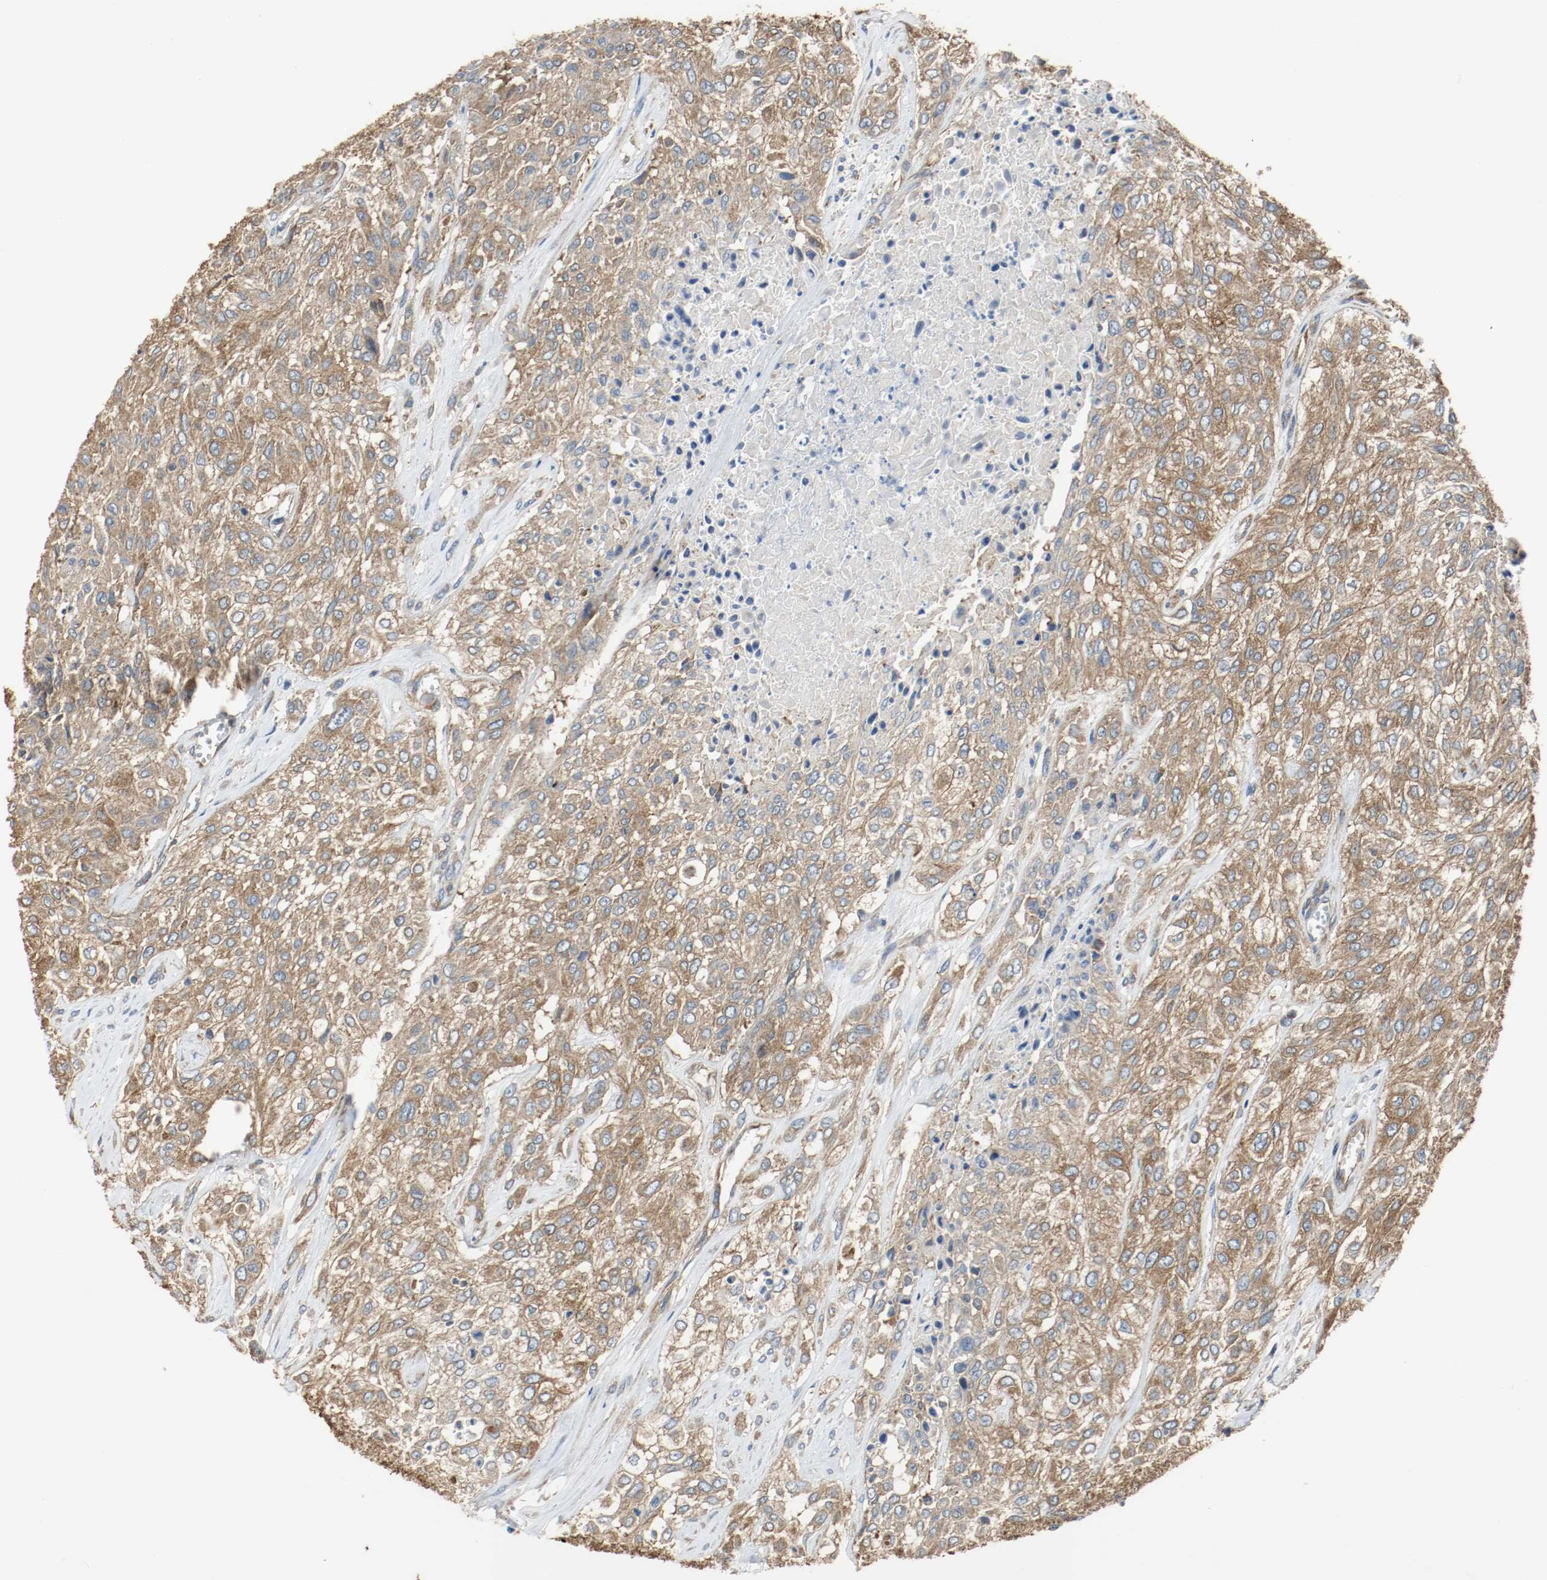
{"staining": {"intensity": "moderate", "quantity": ">75%", "location": "cytoplasmic/membranous"}, "tissue": "urothelial cancer", "cell_type": "Tumor cells", "image_type": "cancer", "snomed": [{"axis": "morphology", "description": "Urothelial carcinoma, High grade"}, {"axis": "topography", "description": "Urinary bladder"}], "caption": "Immunohistochemistry photomicrograph of human urothelial carcinoma (high-grade) stained for a protein (brown), which exhibits medium levels of moderate cytoplasmic/membranous positivity in about >75% of tumor cells.", "gene": "TUBA3D", "patient": {"sex": "male", "age": 57}}